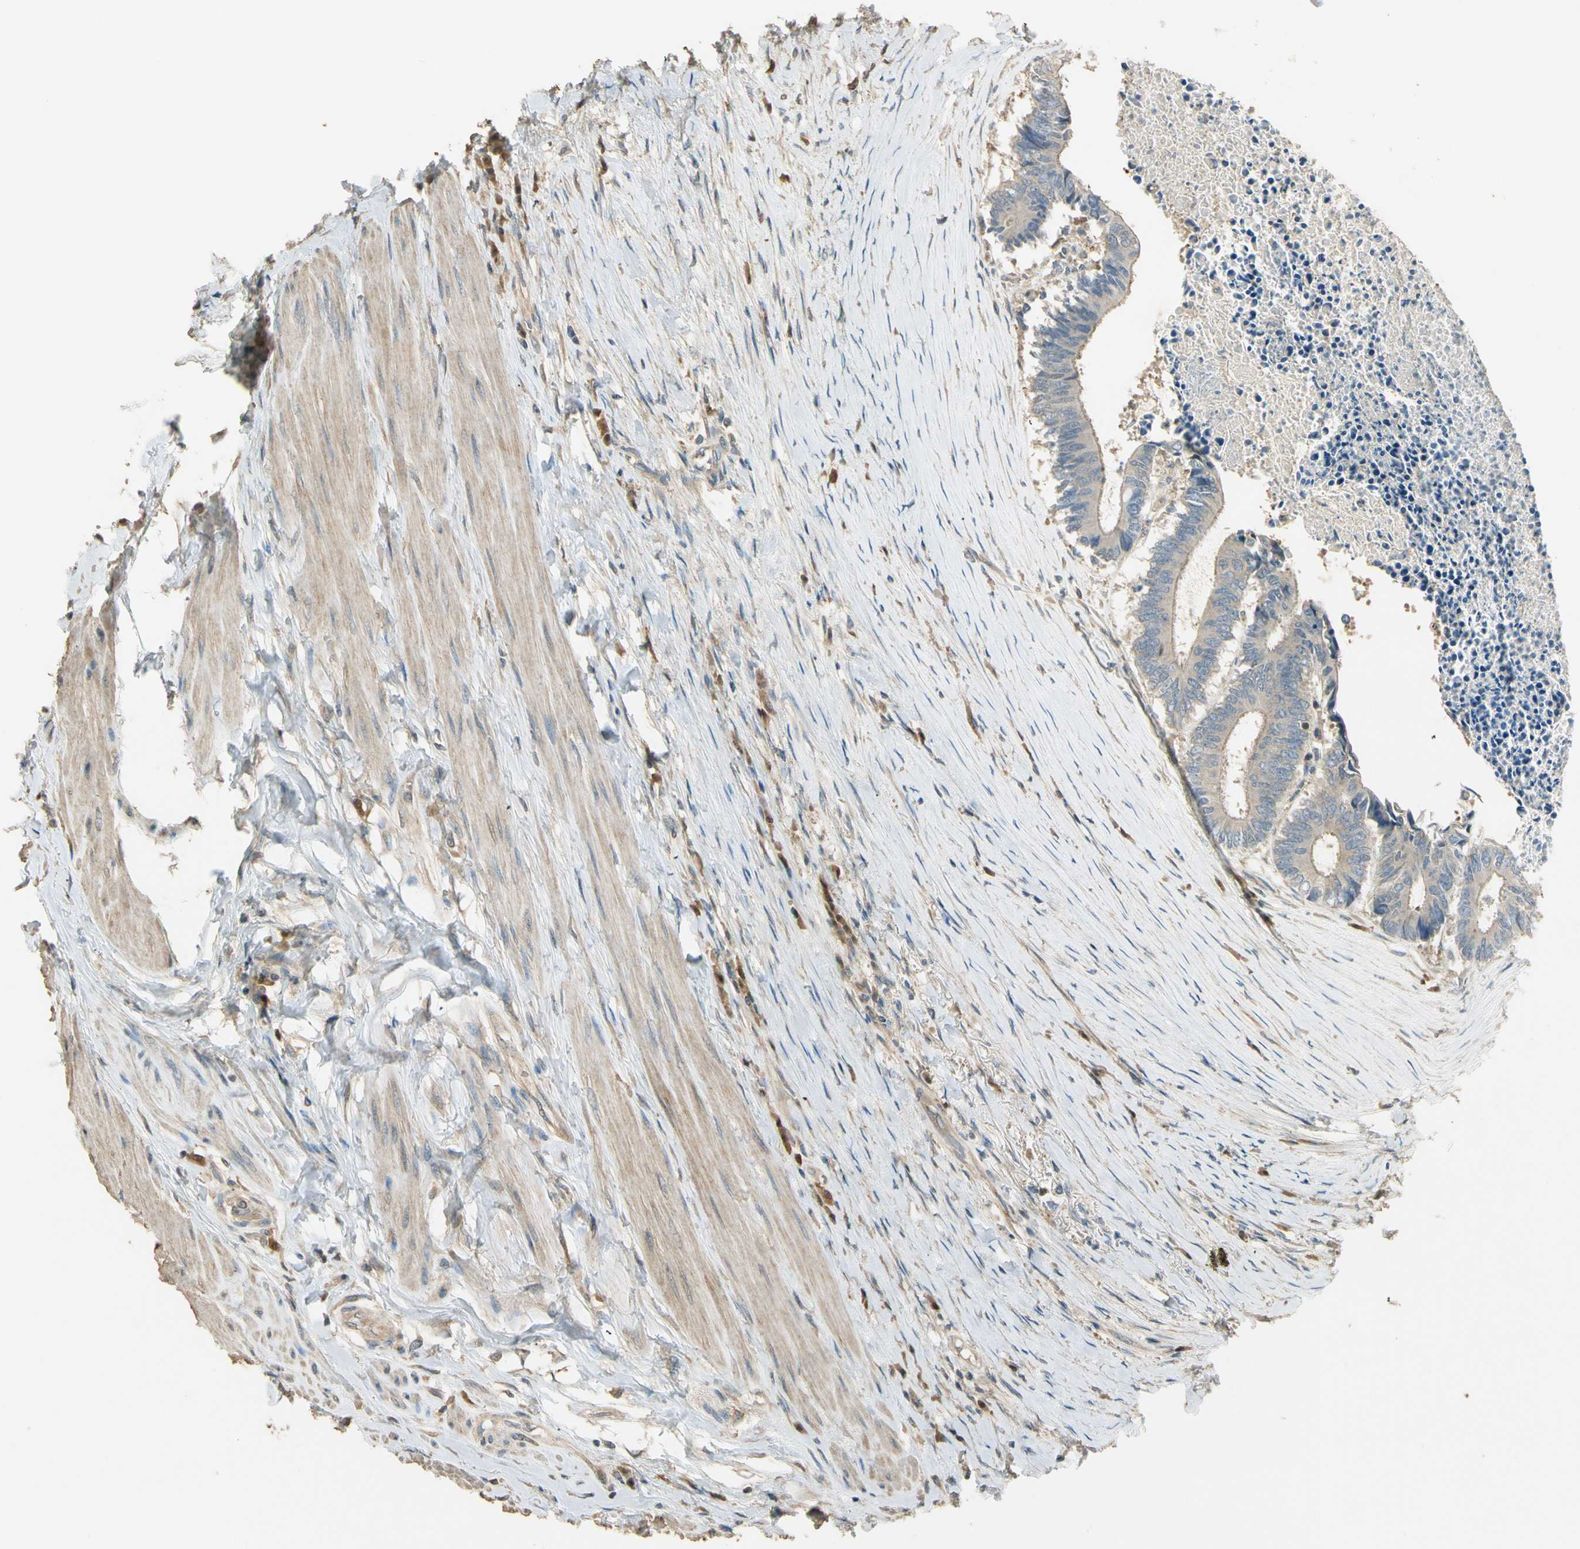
{"staining": {"intensity": "weak", "quantity": "25%-75%", "location": "cytoplasmic/membranous"}, "tissue": "colorectal cancer", "cell_type": "Tumor cells", "image_type": "cancer", "snomed": [{"axis": "morphology", "description": "Adenocarcinoma, NOS"}, {"axis": "topography", "description": "Rectum"}], "caption": "Colorectal adenocarcinoma stained with a protein marker reveals weak staining in tumor cells.", "gene": "PLXNA1", "patient": {"sex": "male", "age": 63}}